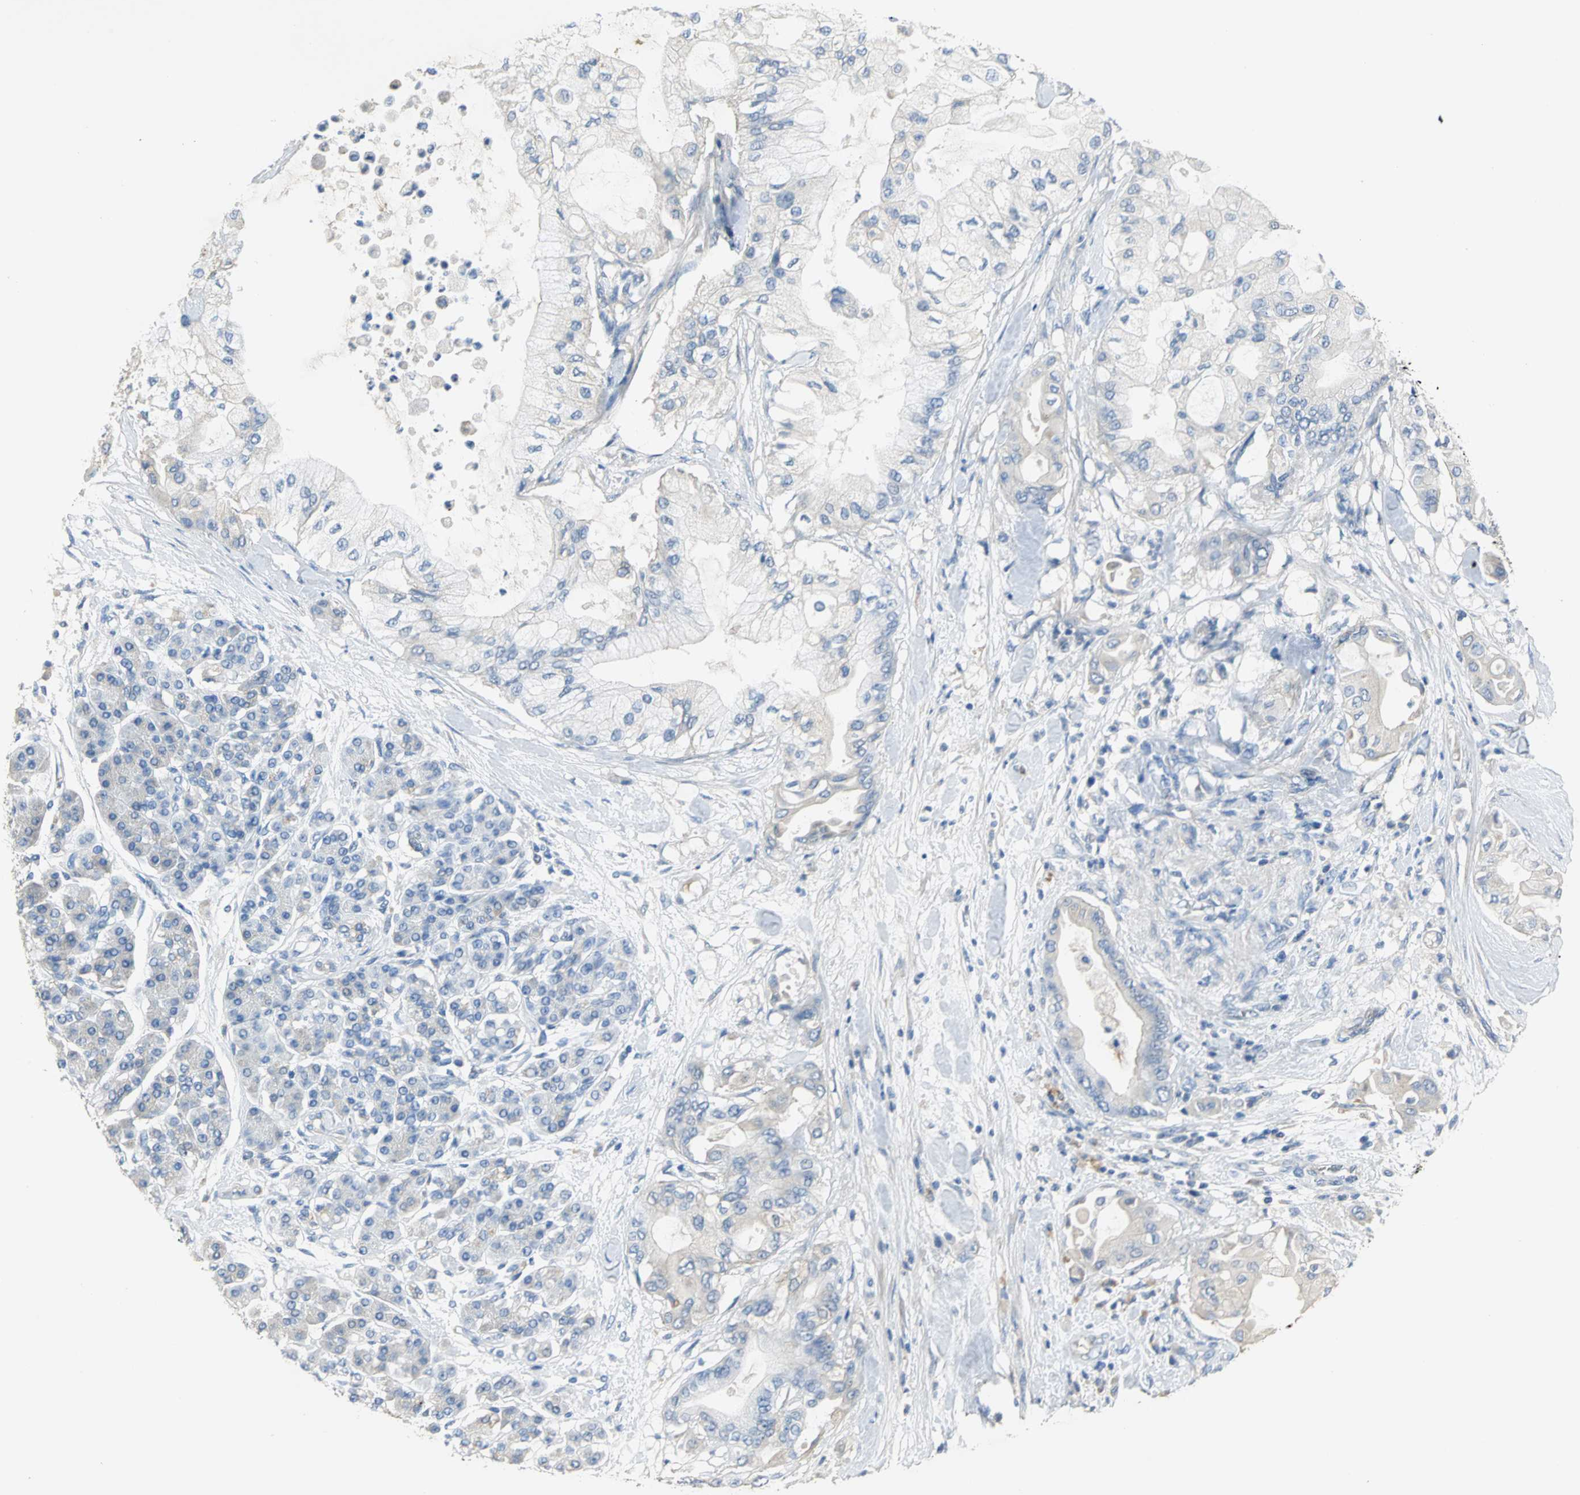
{"staining": {"intensity": "moderate", "quantity": ">75%", "location": "cytoplasmic/membranous"}, "tissue": "pancreatic cancer", "cell_type": "Tumor cells", "image_type": "cancer", "snomed": [{"axis": "morphology", "description": "Adenocarcinoma, NOS"}, {"axis": "morphology", "description": "Adenocarcinoma, metastatic, NOS"}, {"axis": "topography", "description": "Lymph node"}, {"axis": "topography", "description": "Pancreas"}, {"axis": "topography", "description": "Duodenum"}], "caption": "Protein staining by immunohistochemistry (IHC) reveals moderate cytoplasmic/membranous staining in approximately >75% of tumor cells in pancreatic adenocarcinoma. (Stains: DAB in brown, nuclei in blue, Microscopy: brightfield microscopy at high magnification).", "gene": "GYG2", "patient": {"sex": "female", "age": 64}}